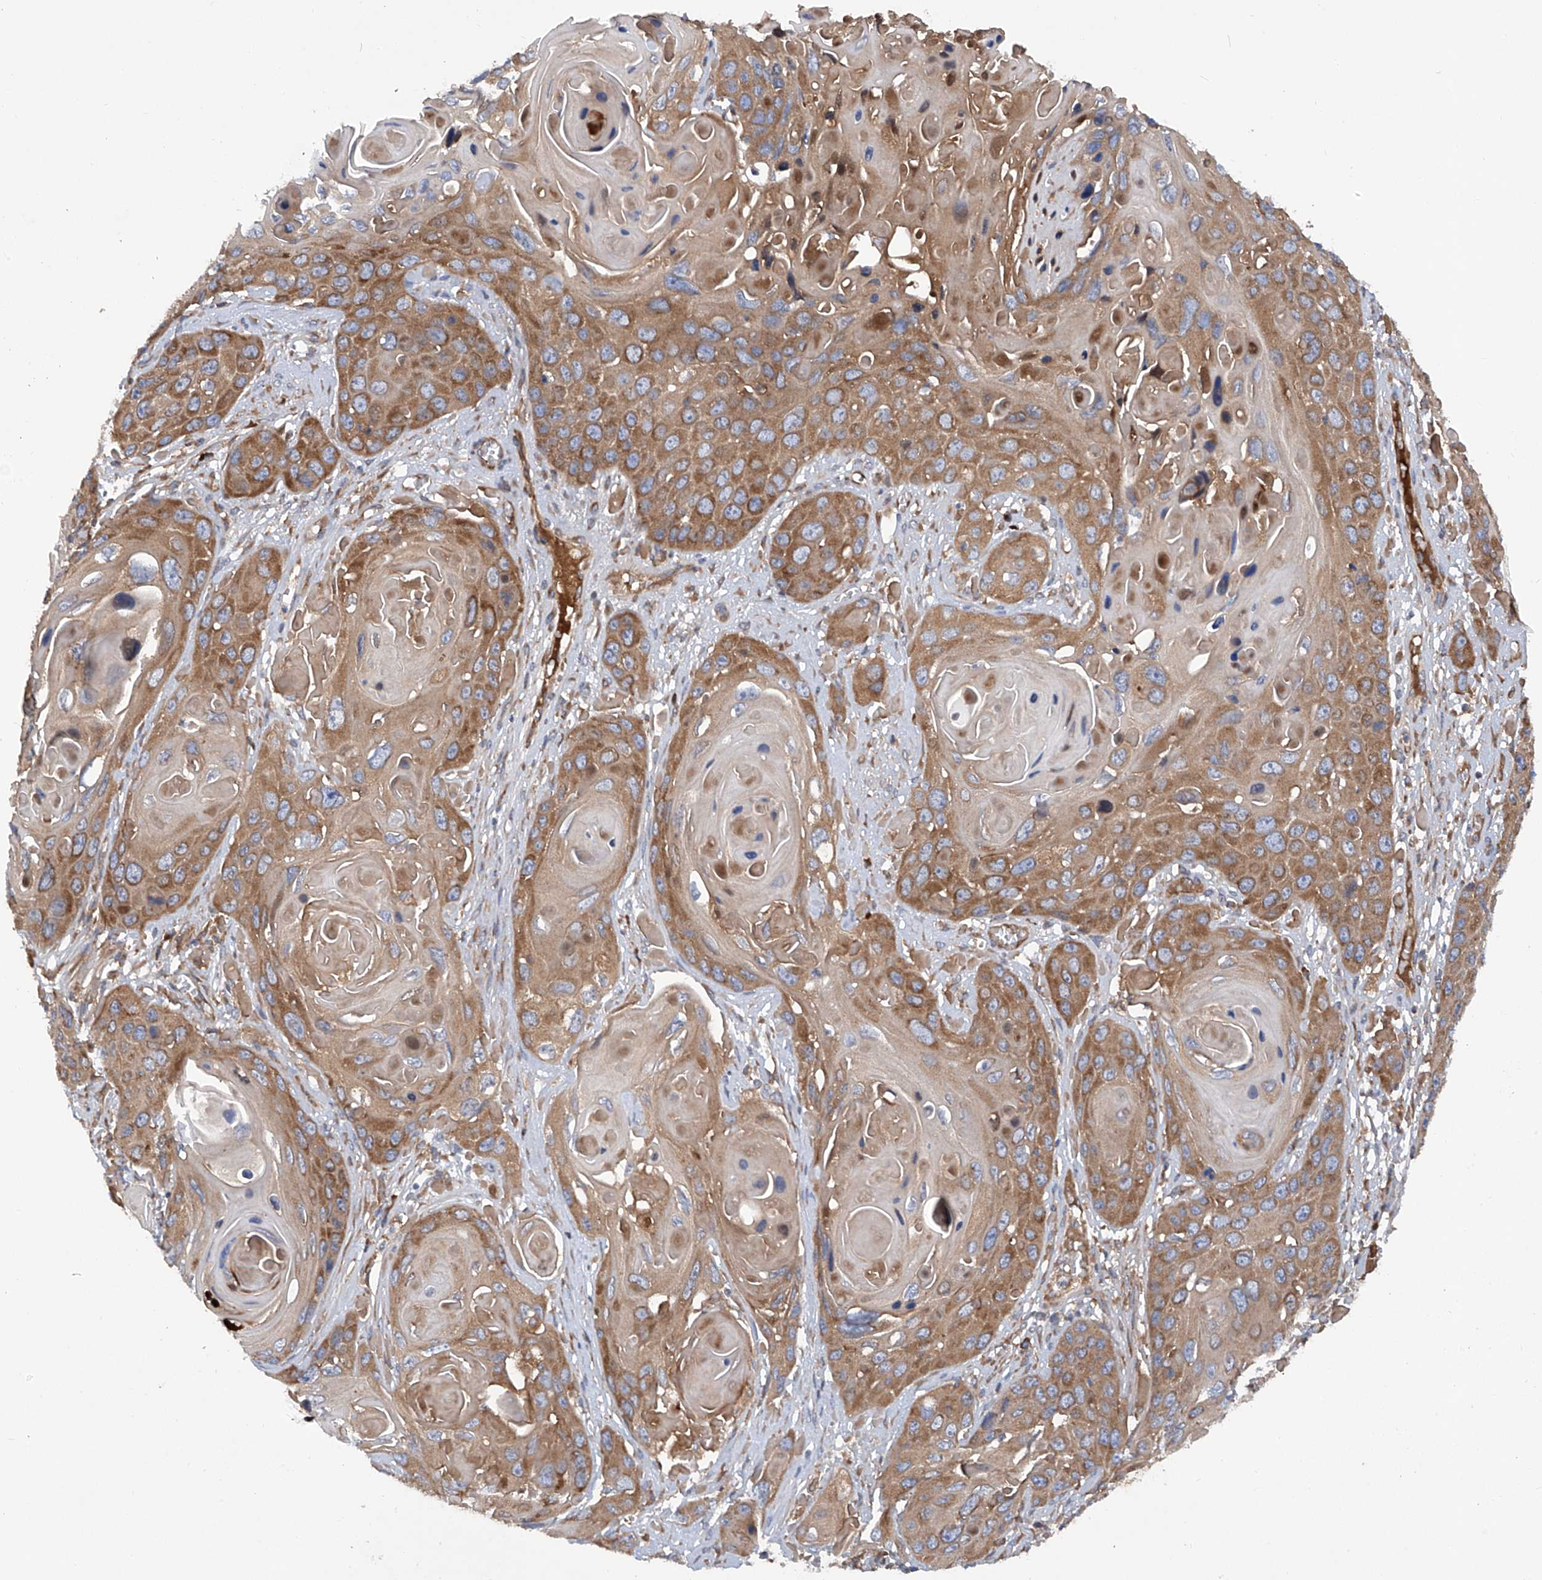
{"staining": {"intensity": "moderate", "quantity": ">75%", "location": "cytoplasmic/membranous"}, "tissue": "skin cancer", "cell_type": "Tumor cells", "image_type": "cancer", "snomed": [{"axis": "morphology", "description": "Squamous cell carcinoma, NOS"}, {"axis": "topography", "description": "Skin"}], "caption": "Immunohistochemistry image of skin cancer stained for a protein (brown), which shows medium levels of moderate cytoplasmic/membranous staining in approximately >75% of tumor cells.", "gene": "ASCC3", "patient": {"sex": "male", "age": 55}}